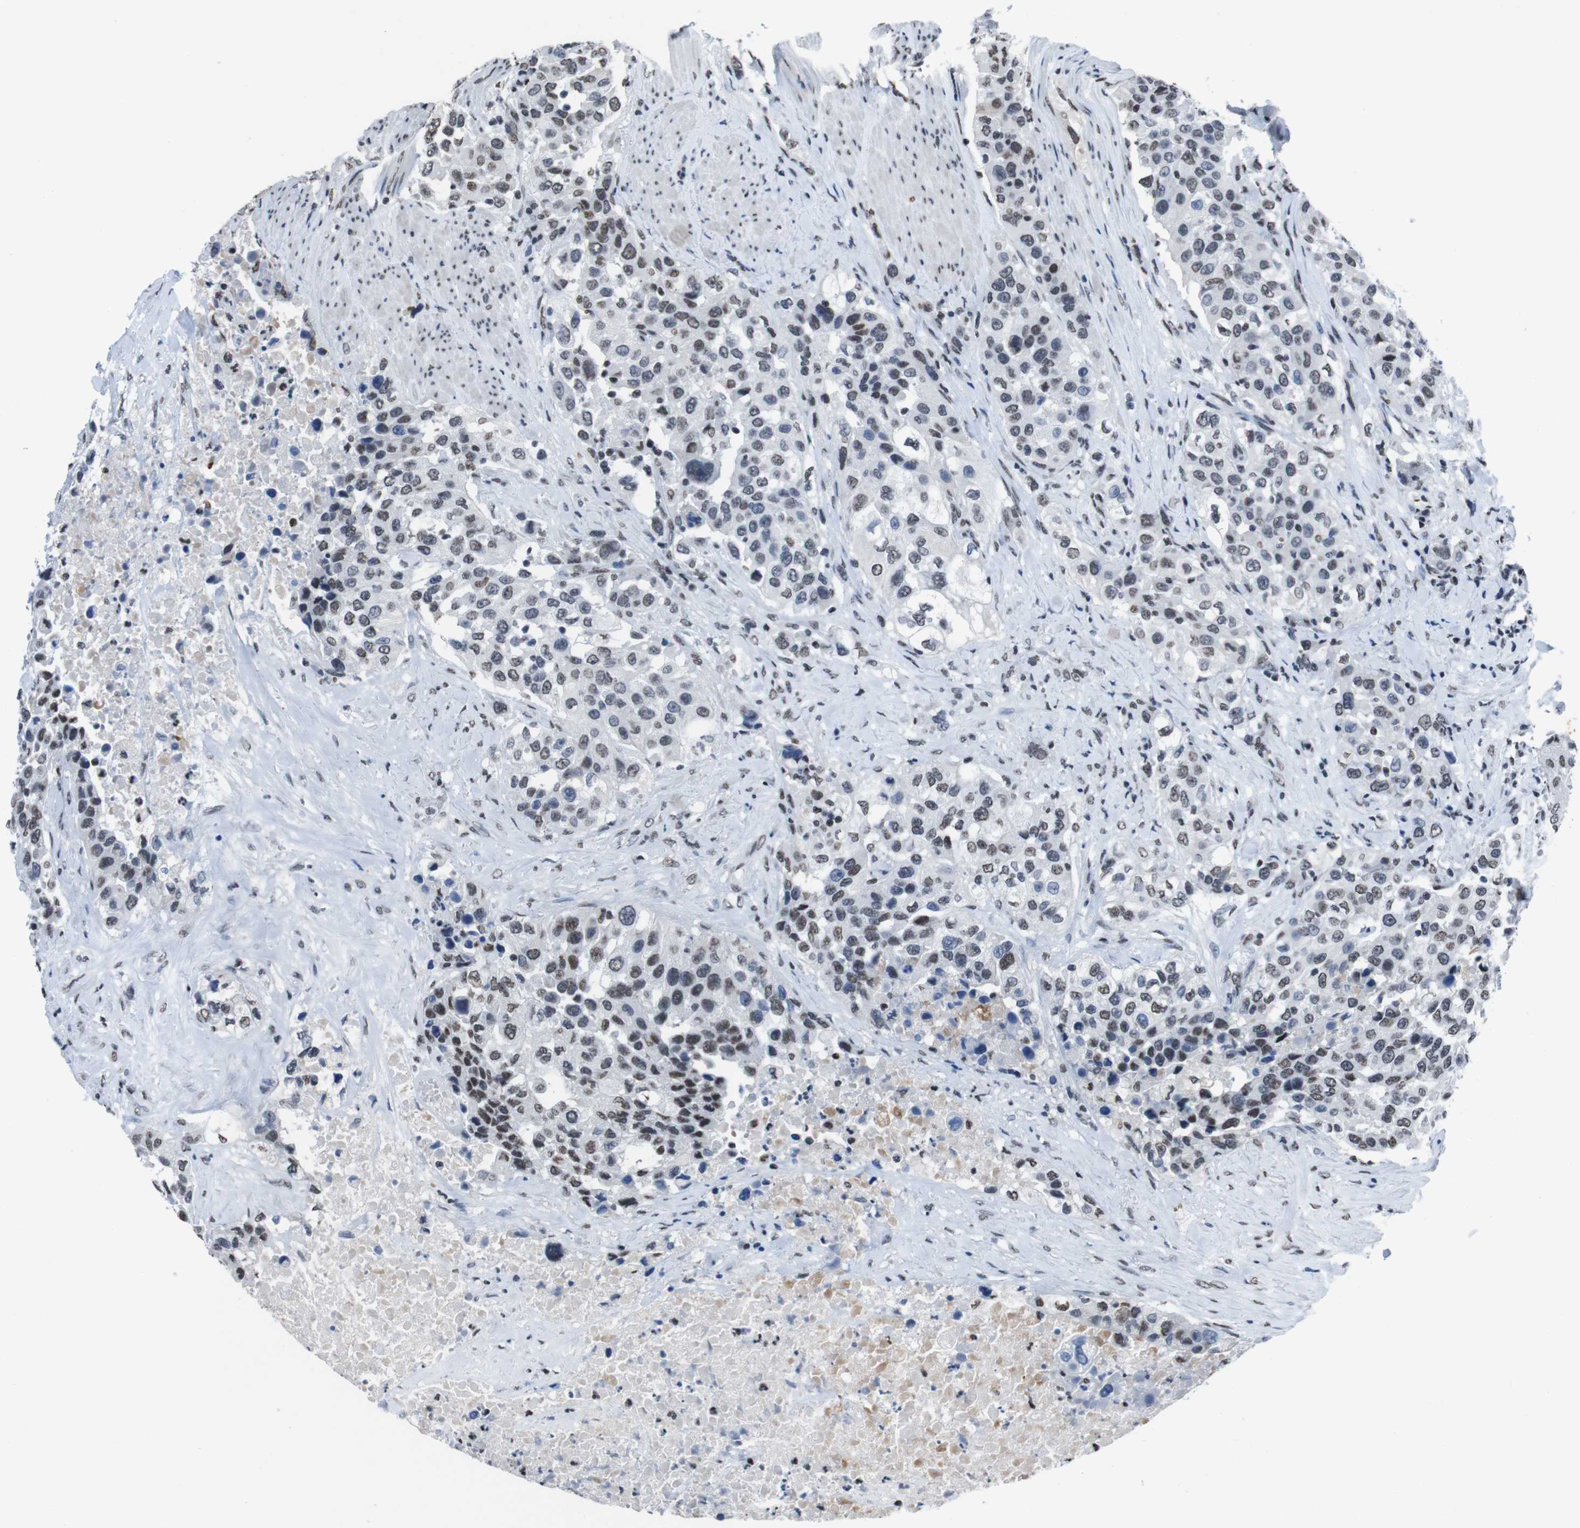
{"staining": {"intensity": "weak", "quantity": "25%-75%", "location": "nuclear"}, "tissue": "urothelial cancer", "cell_type": "Tumor cells", "image_type": "cancer", "snomed": [{"axis": "morphology", "description": "Urothelial carcinoma, High grade"}, {"axis": "topography", "description": "Urinary bladder"}], "caption": "Tumor cells show low levels of weak nuclear positivity in about 25%-75% of cells in urothelial cancer. The protein of interest is shown in brown color, while the nuclei are stained blue.", "gene": "PIP4P2", "patient": {"sex": "female", "age": 80}}